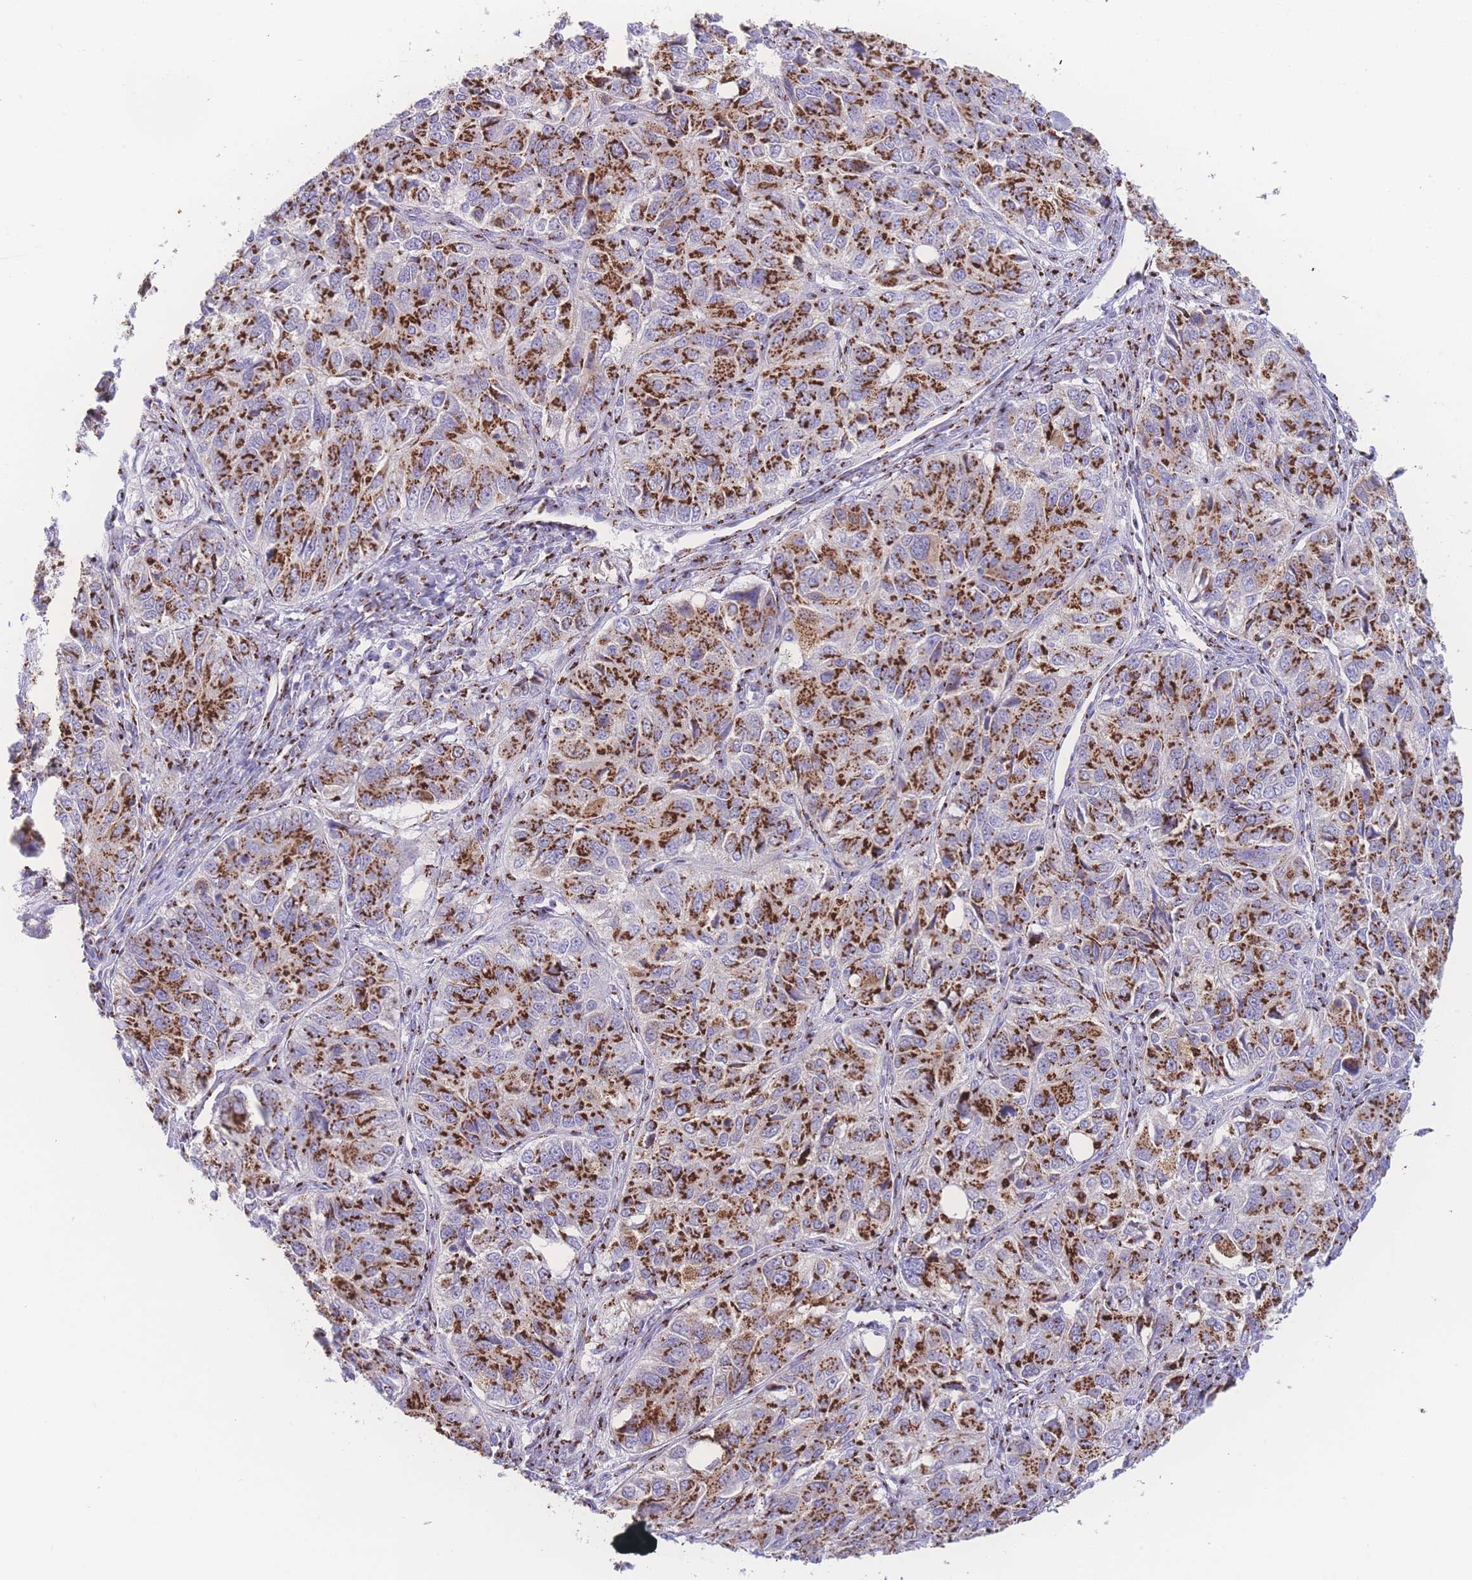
{"staining": {"intensity": "strong", "quantity": ">75%", "location": "cytoplasmic/membranous"}, "tissue": "ovarian cancer", "cell_type": "Tumor cells", "image_type": "cancer", "snomed": [{"axis": "morphology", "description": "Carcinoma, endometroid"}, {"axis": "topography", "description": "Ovary"}], "caption": "A high amount of strong cytoplasmic/membranous staining is appreciated in about >75% of tumor cells in ovarian endometroid carcinoma tissue.", "gene": "GOLM2", "patient": {"sex": "female", "age": 51}}